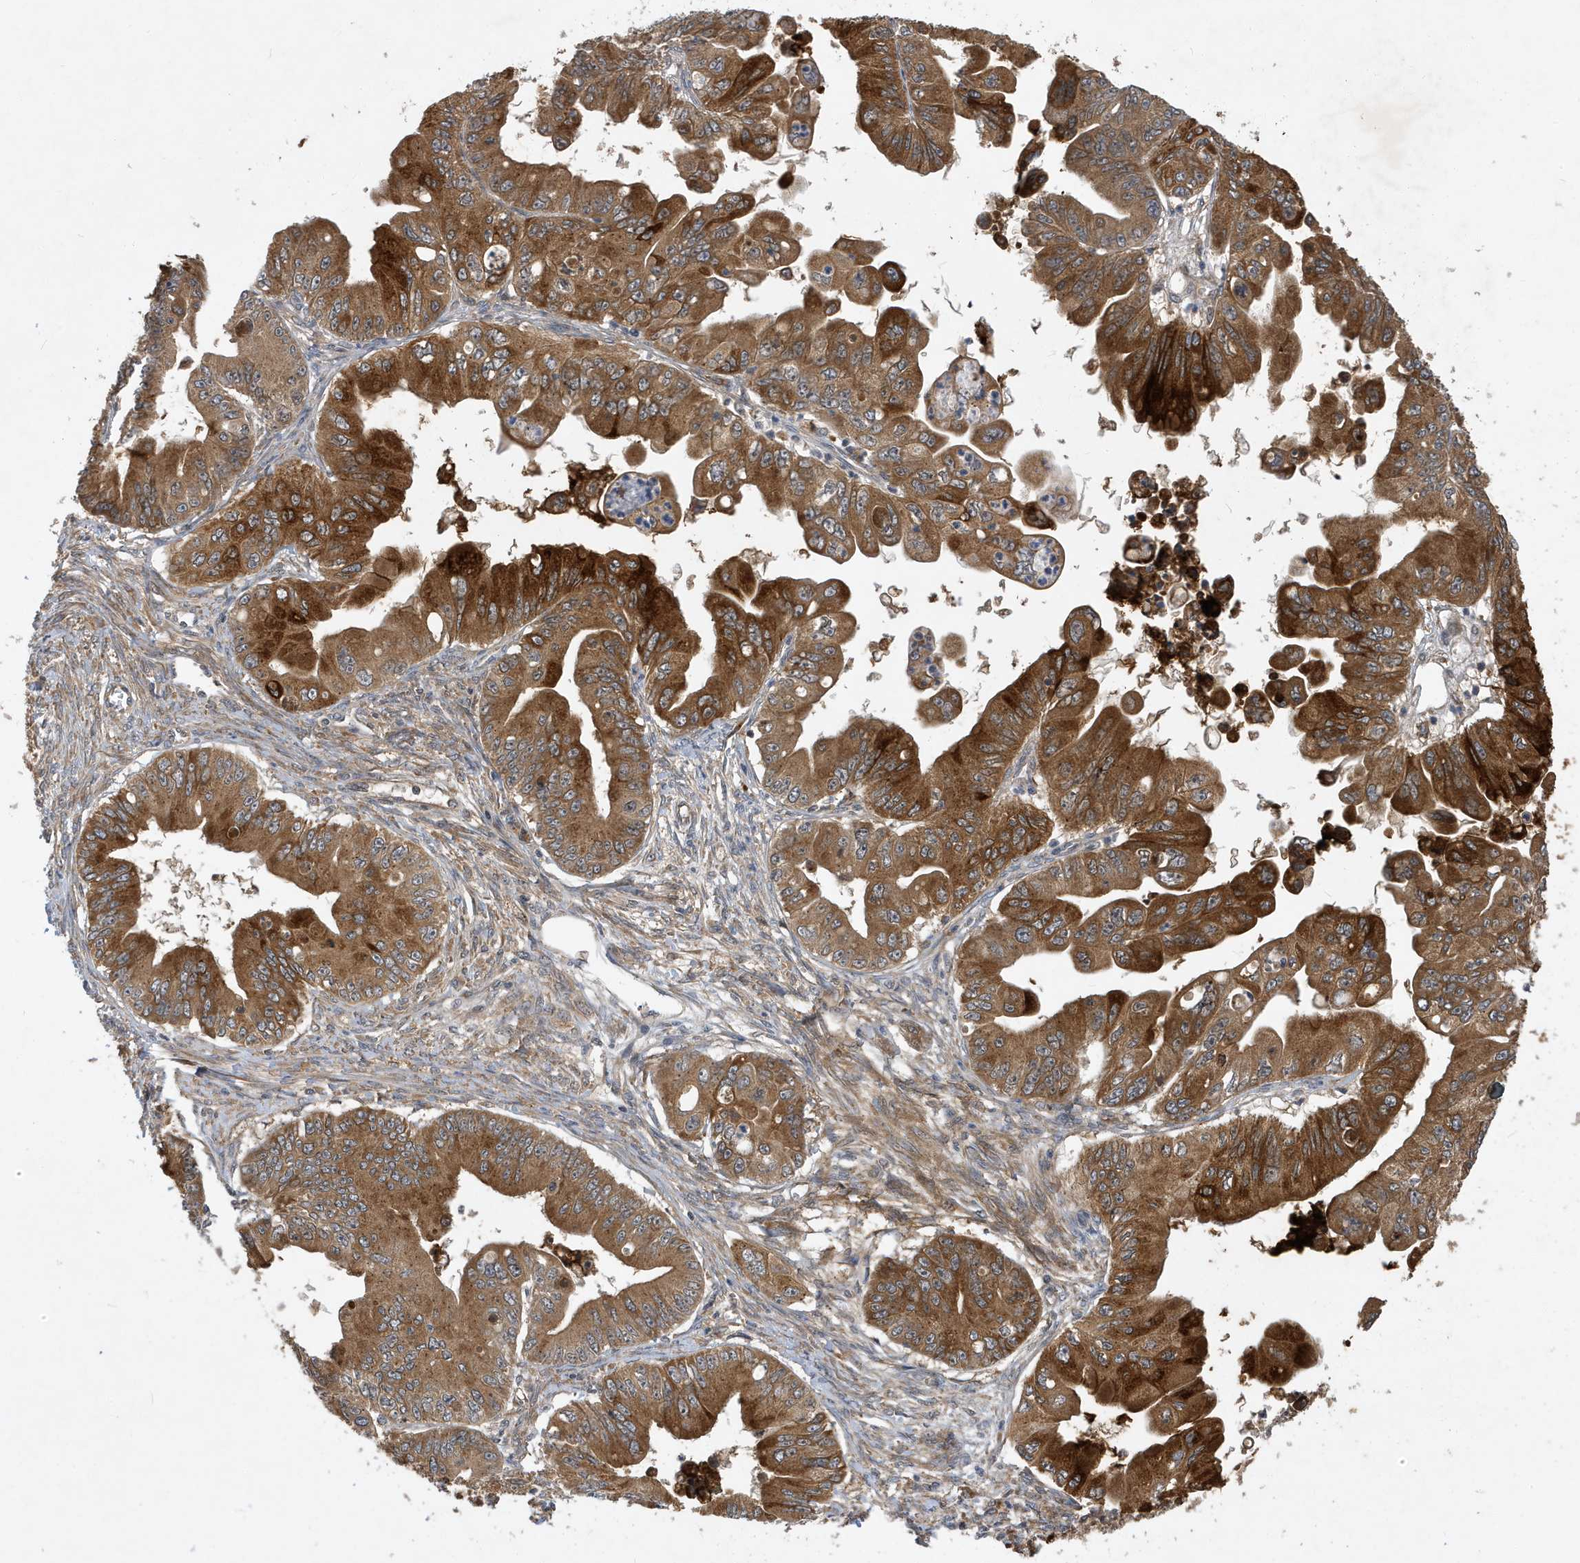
{"staining": {"intensity": "moderate", "quantity": ">75%", "location": "cytoplasmic/membranous"}, "tissue": "ovarian cancer", "cell_type": "Tumor cells", "image_type": "cancer", "snomed": [{"axis": "morphology", "description": "Cystadenocarcinoma, mucinous, NOS"}, {"axis": "topography", "description": "Ovary"}], "caption": "Immunohistochemistry (DAB (3,3'-diaminobenzidine)) staining of human ovarian mucinous cystadenocarcinoma shows moderate cytoplasmic/membranous protein expression in approximately >75% of tumor cells. (DAB = brown stain, brightfield microscopy at high magnification).", "gene": "LAPTM4A", "patient": {"sex": "female", "age": 71}}